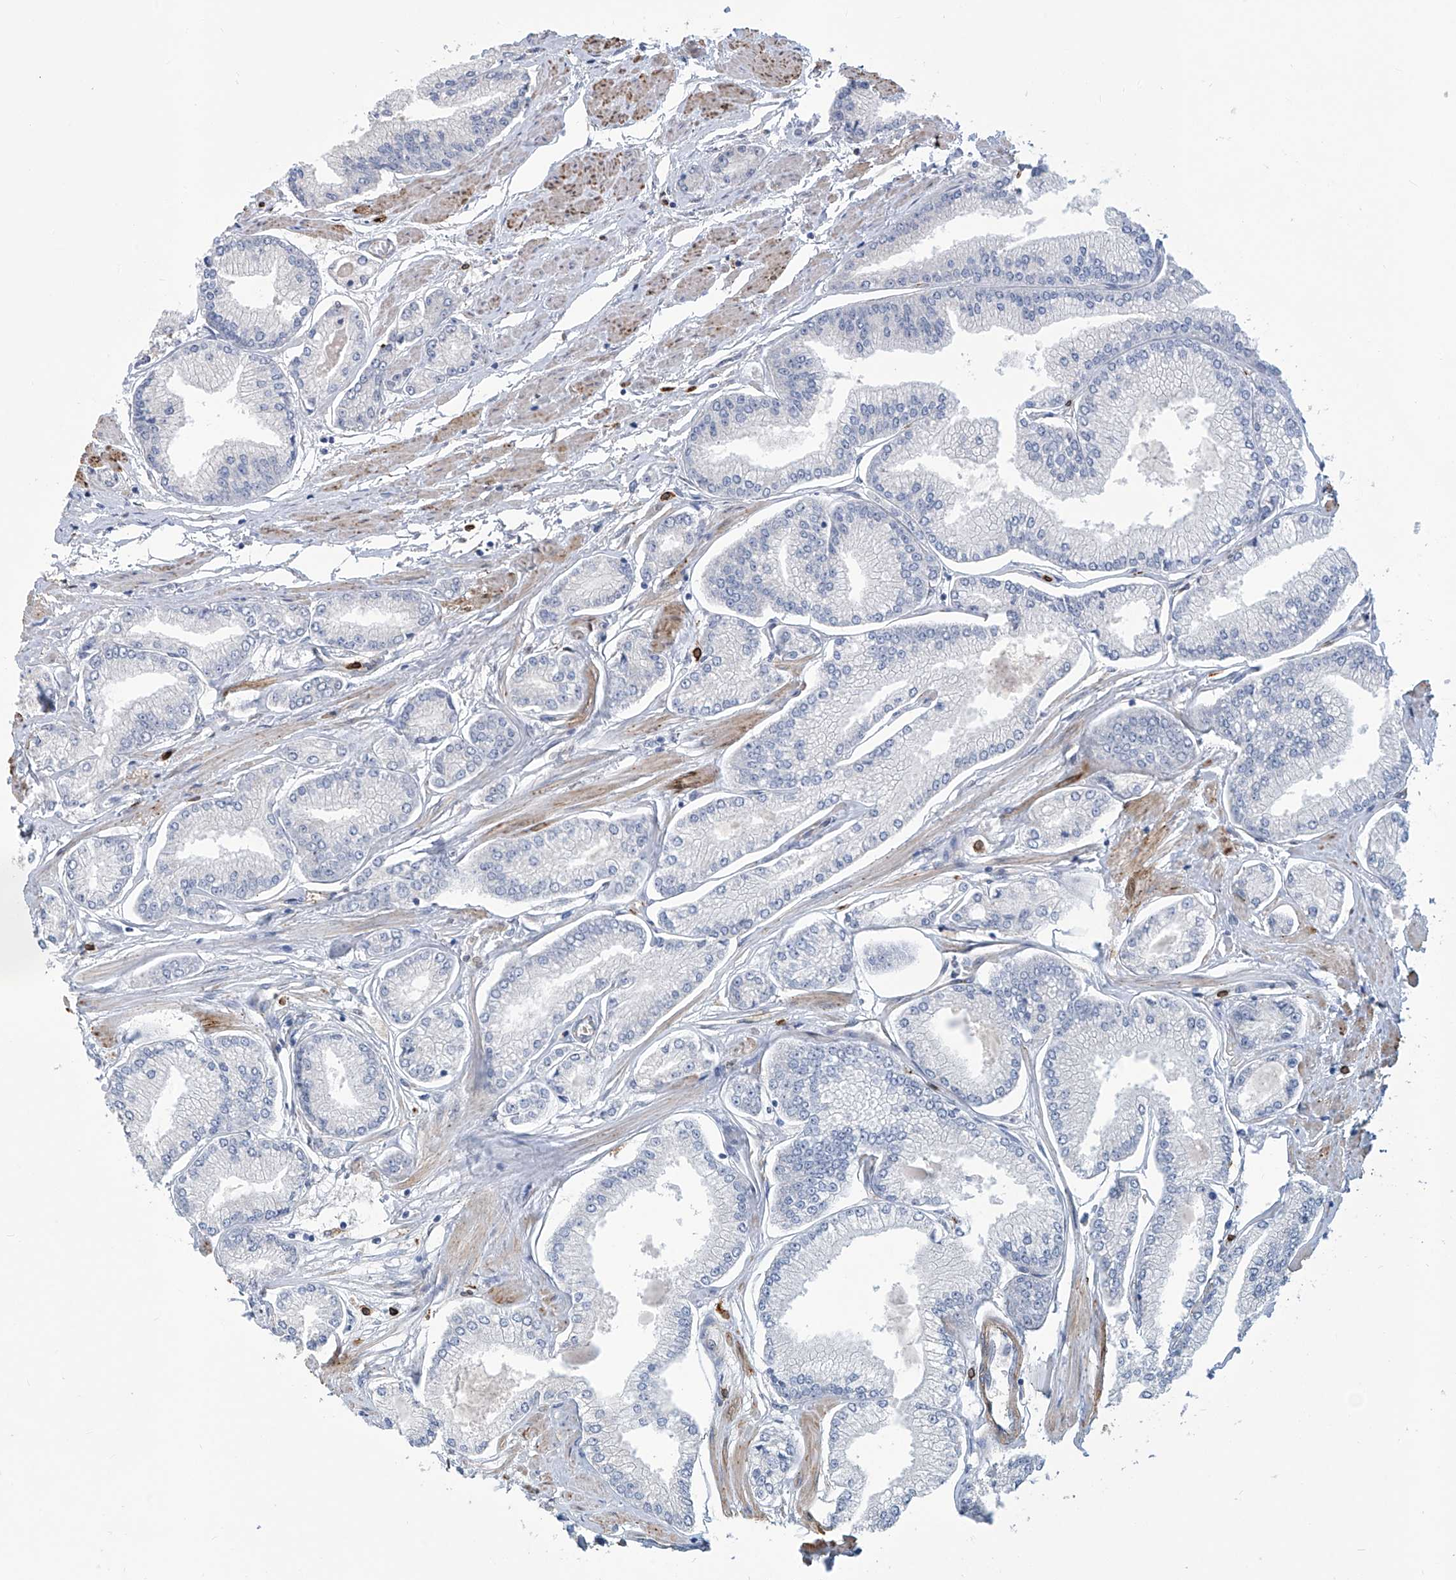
{"staining": {"intensity": "negative", "quantity": "none", "location": "none"}, "tissue": "prostate cancer", "cell_type": "Tumor cells", "image_type": "cancer", "snomed": [{"axis": "morphology", "description": "Adenocarcinoma, Low grade"}, {"axis": "topography", "description": "Prostate"}], "caption": "This histopathology image is of low-grade adenocarcinoma (prostate) stained with immunohistochemistry (IHC) to label a protein in brown with the nuclei are counter-stained blue. There is no staining in tumor cells.", "gene": "TNN", "patient": {"sex": "male", "age": 52}}